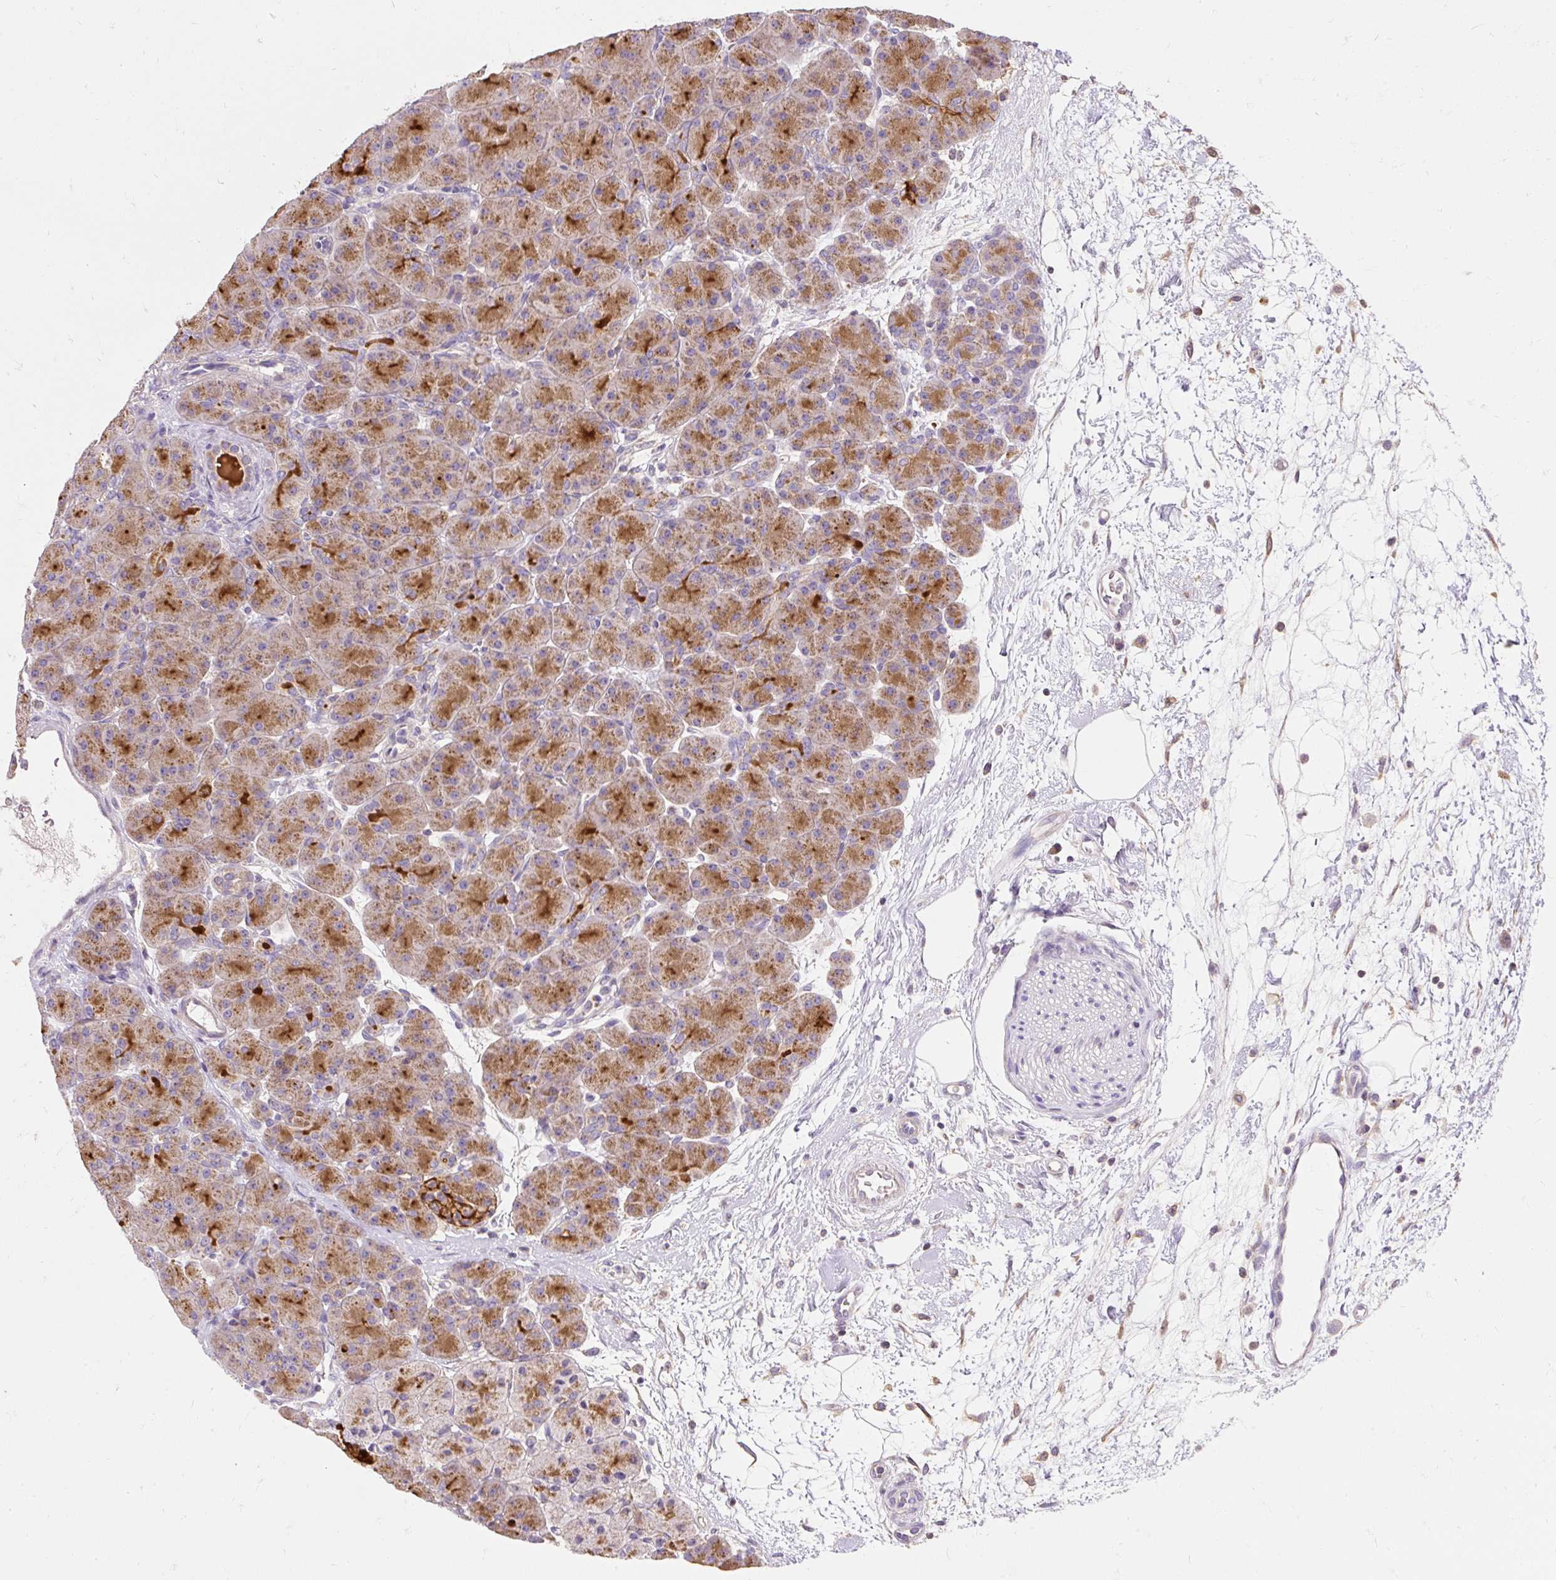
{"staining": {"intensity": "moderate", "quantity": ">75%", "location": "cytoplasmic/membranous"}, "tissue": "pancreas", "cell_type": "Exocrine glandular cells", "image_type": "normal", "snomed": [{"axis": "morphology", "description": "Normal tissue, NOS"}, {"axis": "topography", "description": "Pancreas"}], "caption": "Immunohistochemical staining of benign pancreas displays >75% levels of moderate cytoplasmic/membranous protein staining in approximately >75% of exocrine glandular cells. Nuclei are stained in blue.", "gene": "PMAIP1", "patient": {"sex": "male", "age": 66}}